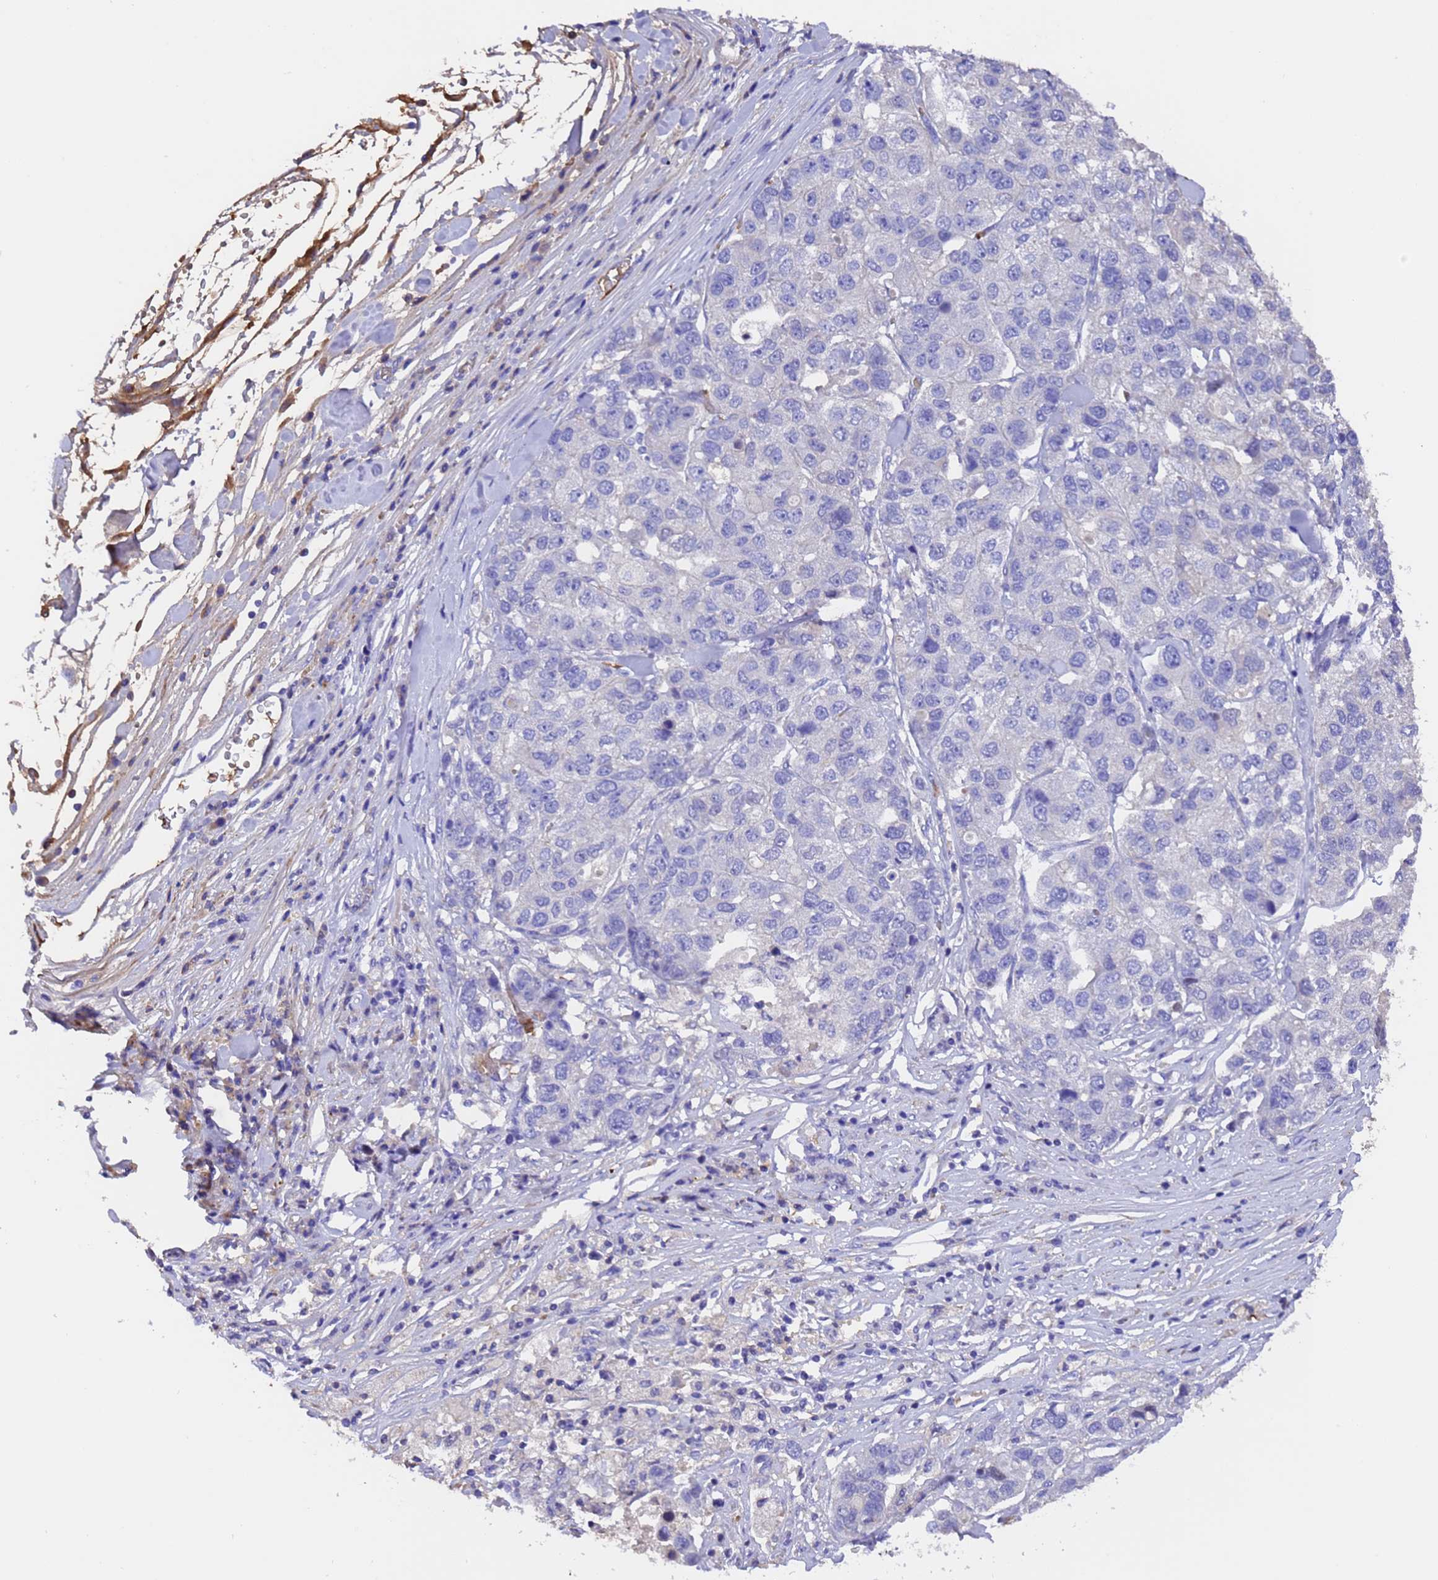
{"staining": {"intensity": "negative", "quantity": "none", "location": "none"}, "tissue": "pancreatic cancer", "cell_type": "Tumor cells", "image_type": "cancer", "snomed": [{"axis": "morphology", "description": "Adenocarcinoma, NOS"}, {"axis": "topography", "description": "Pancreas"}], "caption": "There is no significant positivity in tumor cells of pancreatic adenocarcinoma.", "gene": "ELP6", "patient": {"sex": "female", "age": 61}}